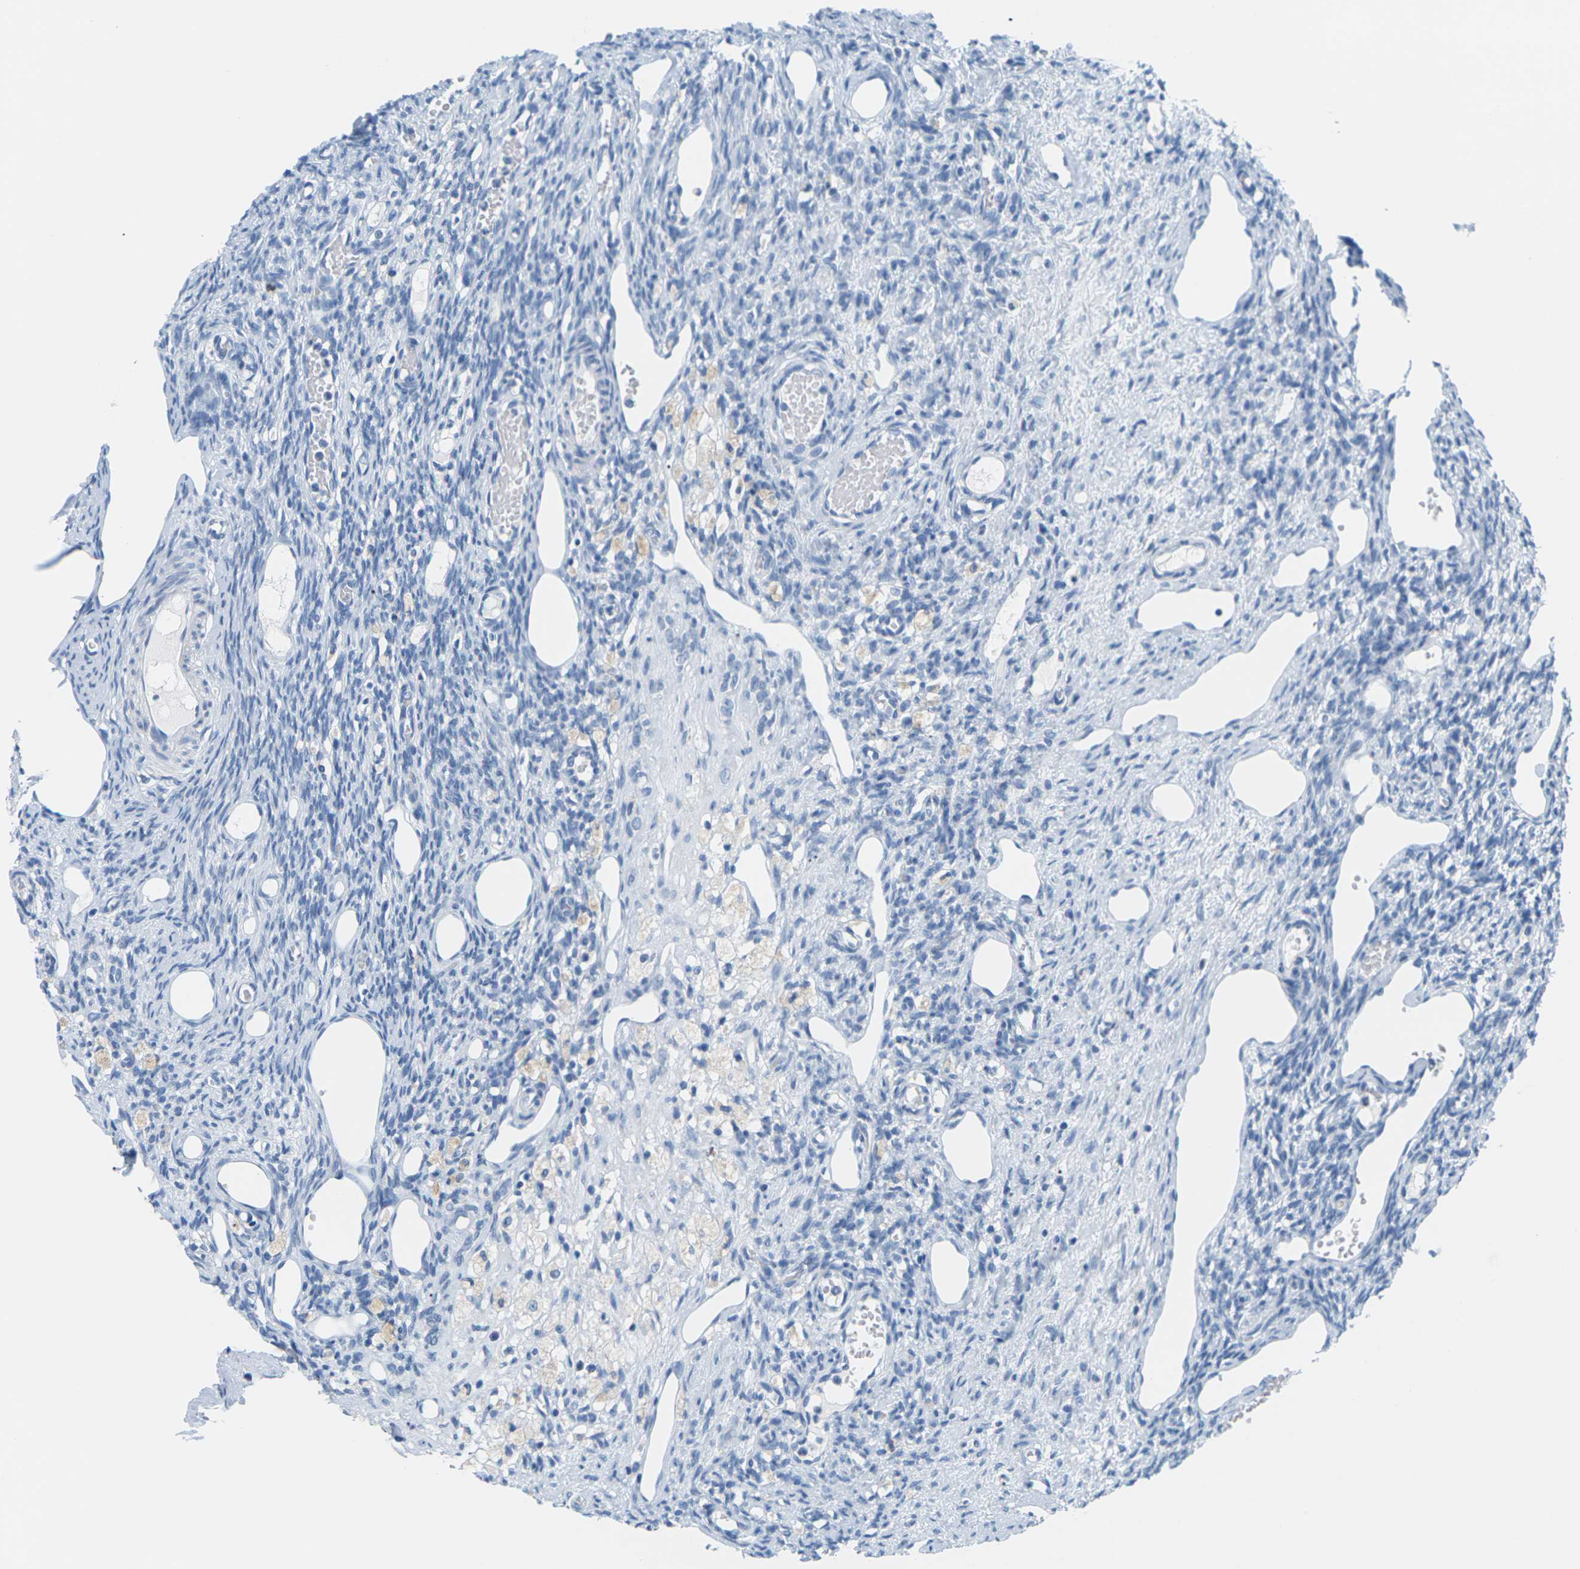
{"staining": {"intensity": "negative", "quantity": "none", "location": "none"}, "tissue": "ovary", "cell_type": "Follicle cells", "image_type": "normal", "snomed": [{"axis": "morphology", "description": "Normal tissue, NOS"}, {"axis": "topography", "description": "Ovary"}], "caption": "A histopathology image of ovary stained for a protein shows no brown staining in follicle cells. (Brightfield microscopy of DAB (3,3'-diaminobenzidine) immunohistochemistry at high magnification).", "gene": "SLC12A1", "patient": {"sex": "female", "age": 33}}